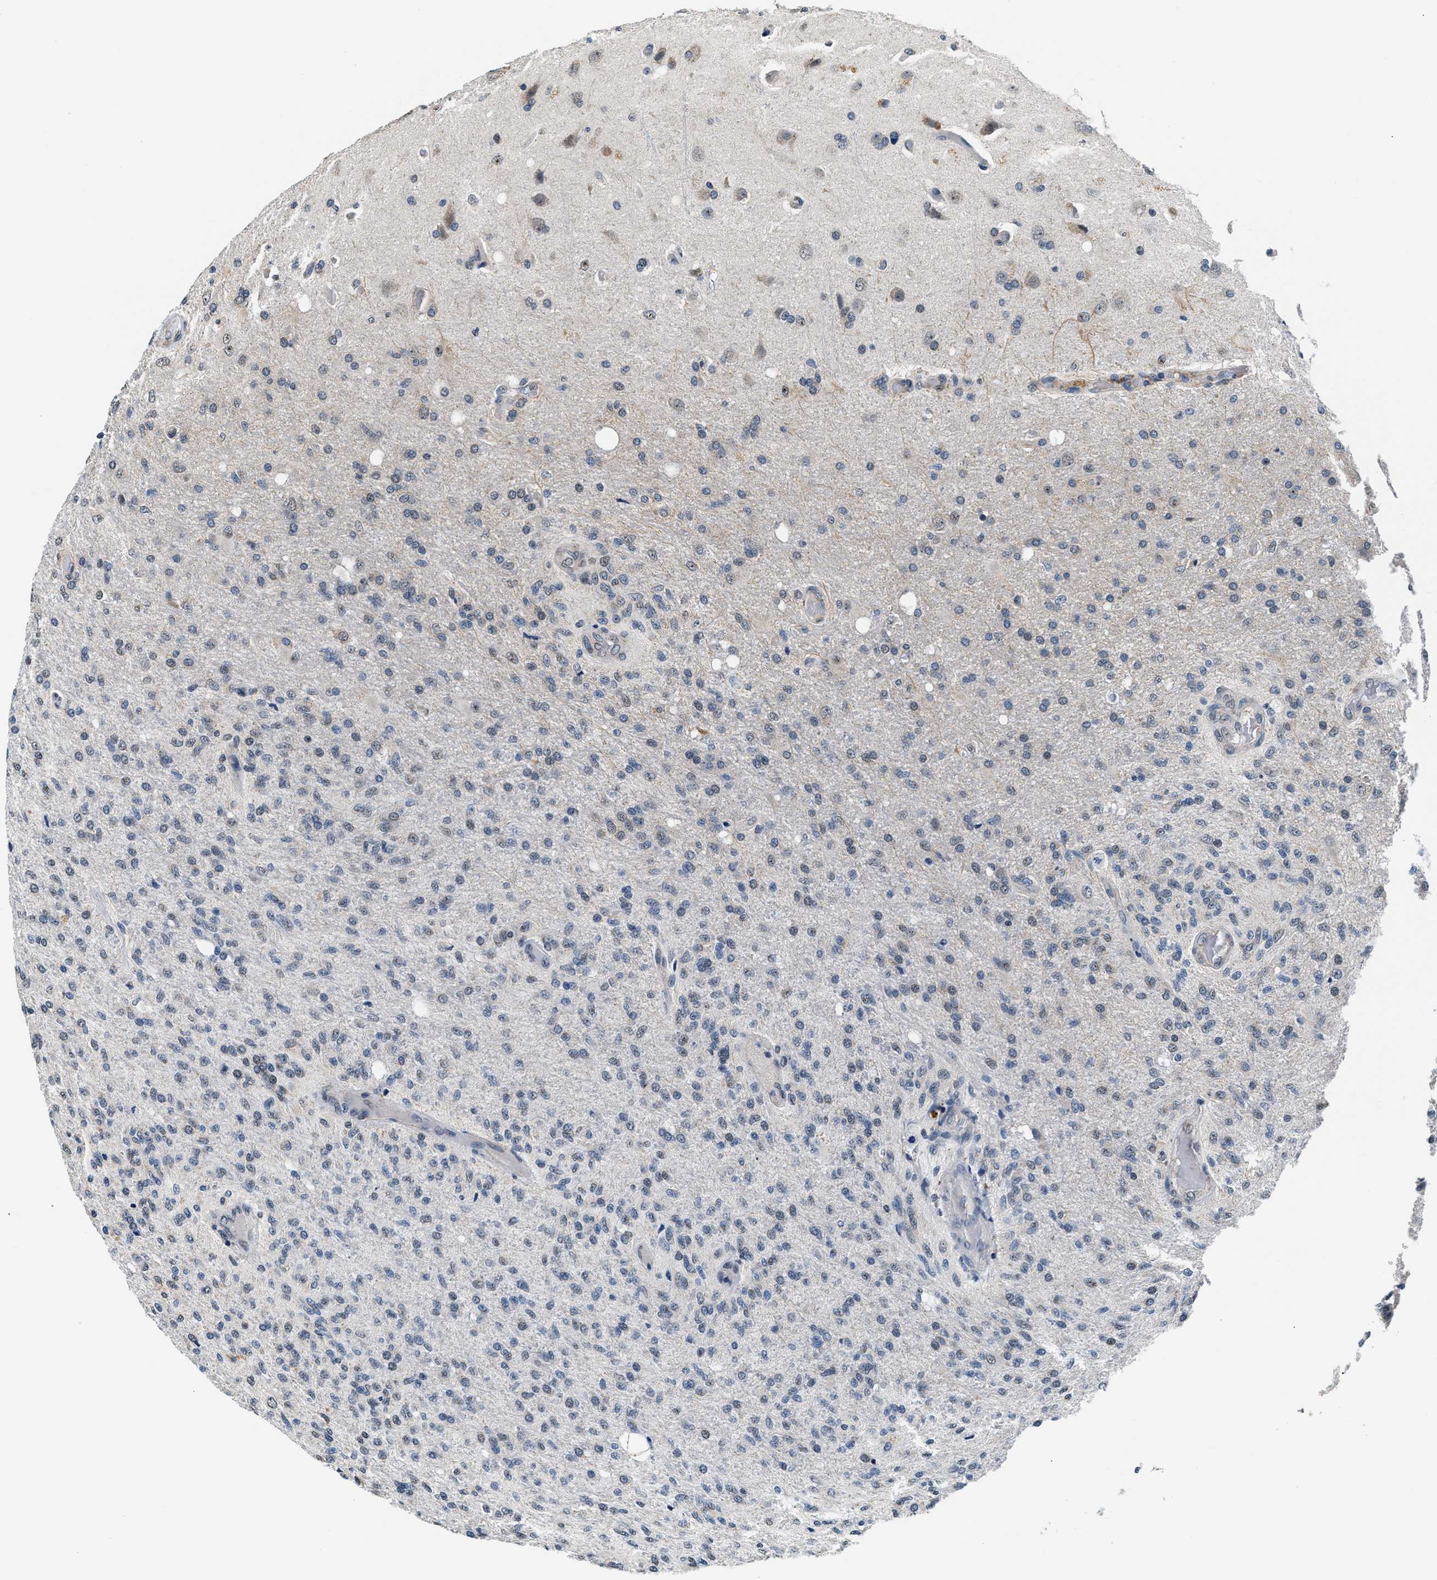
{"staining": {"intensity": "negative", "quantity": "none", "location": "none"}, "tissue": "glioma", "cell_type": "Tumor cells", "image_type": "cancer", "snomed": [{"axis": "morphology", "description": "Normal tissue, NOS"}, {"axis": "morphology", "description": "Glioma, malignant, High grade"}, {"axis": "topography", "description": "Cerebral cortex"}], "caption": "A micrograph of glioma stained for a protein reveals no brown staining in tumor cells.", "gene": "KCNMB2", "patient": {"sex": "male", "age": 77}}